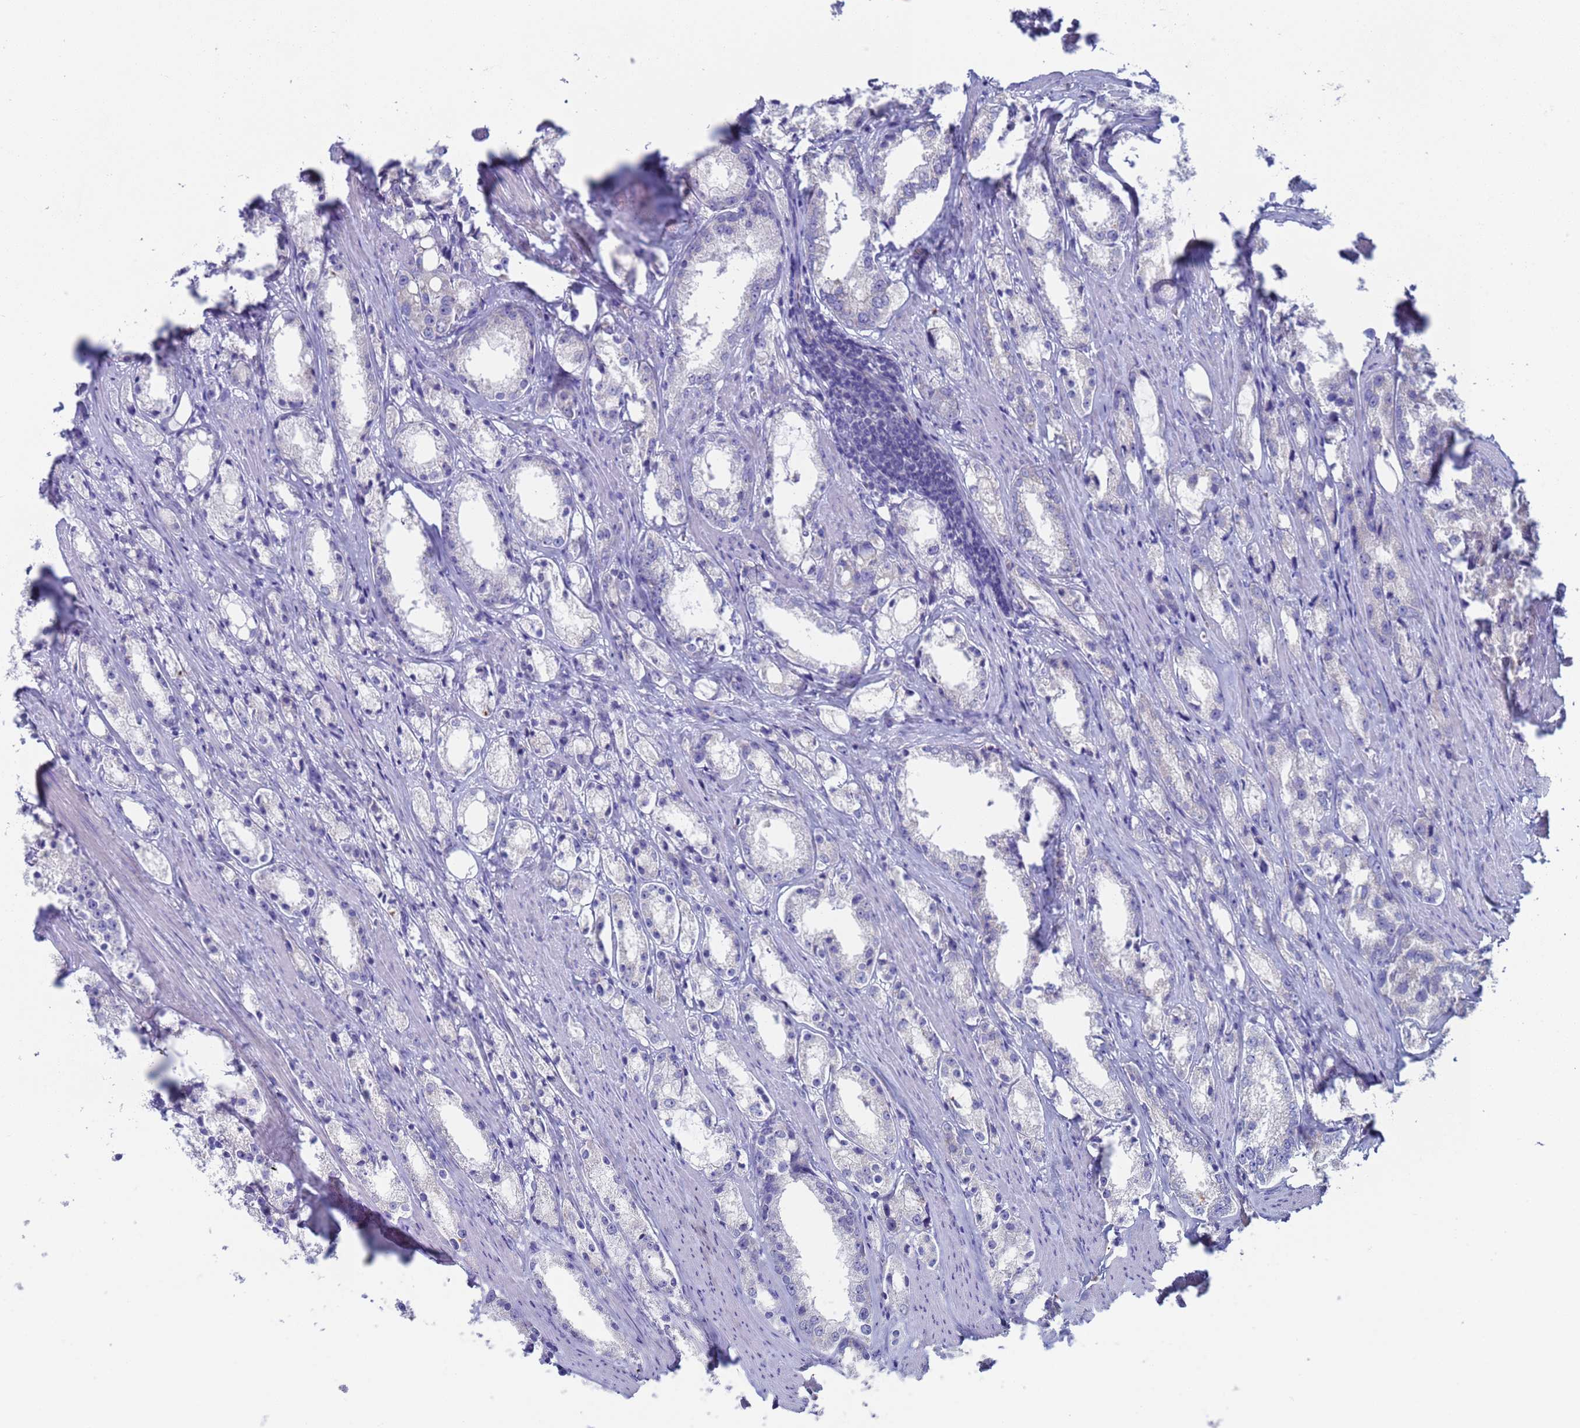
{"staining": {"intensity": "negative", "quantity": "none", "location": "none"}, "tissue": "prostate cancer", "cell_type": "Tumor cells", "image_type": "cancer", "snomed": [{"axis": "morphology", "description": "Adenocarcinoma, High grade"}, {"axis": "topography", "description": "Prostate"}], "caption": "Immunohistochemistry histopathology image of neoplastic tissue: high-grade adenocarcinoma (prostate) stained with DAB shows no significant protein expression in tumor cells.", "gene": "PET117", "patient": {"sex": "male", "age": 66}}